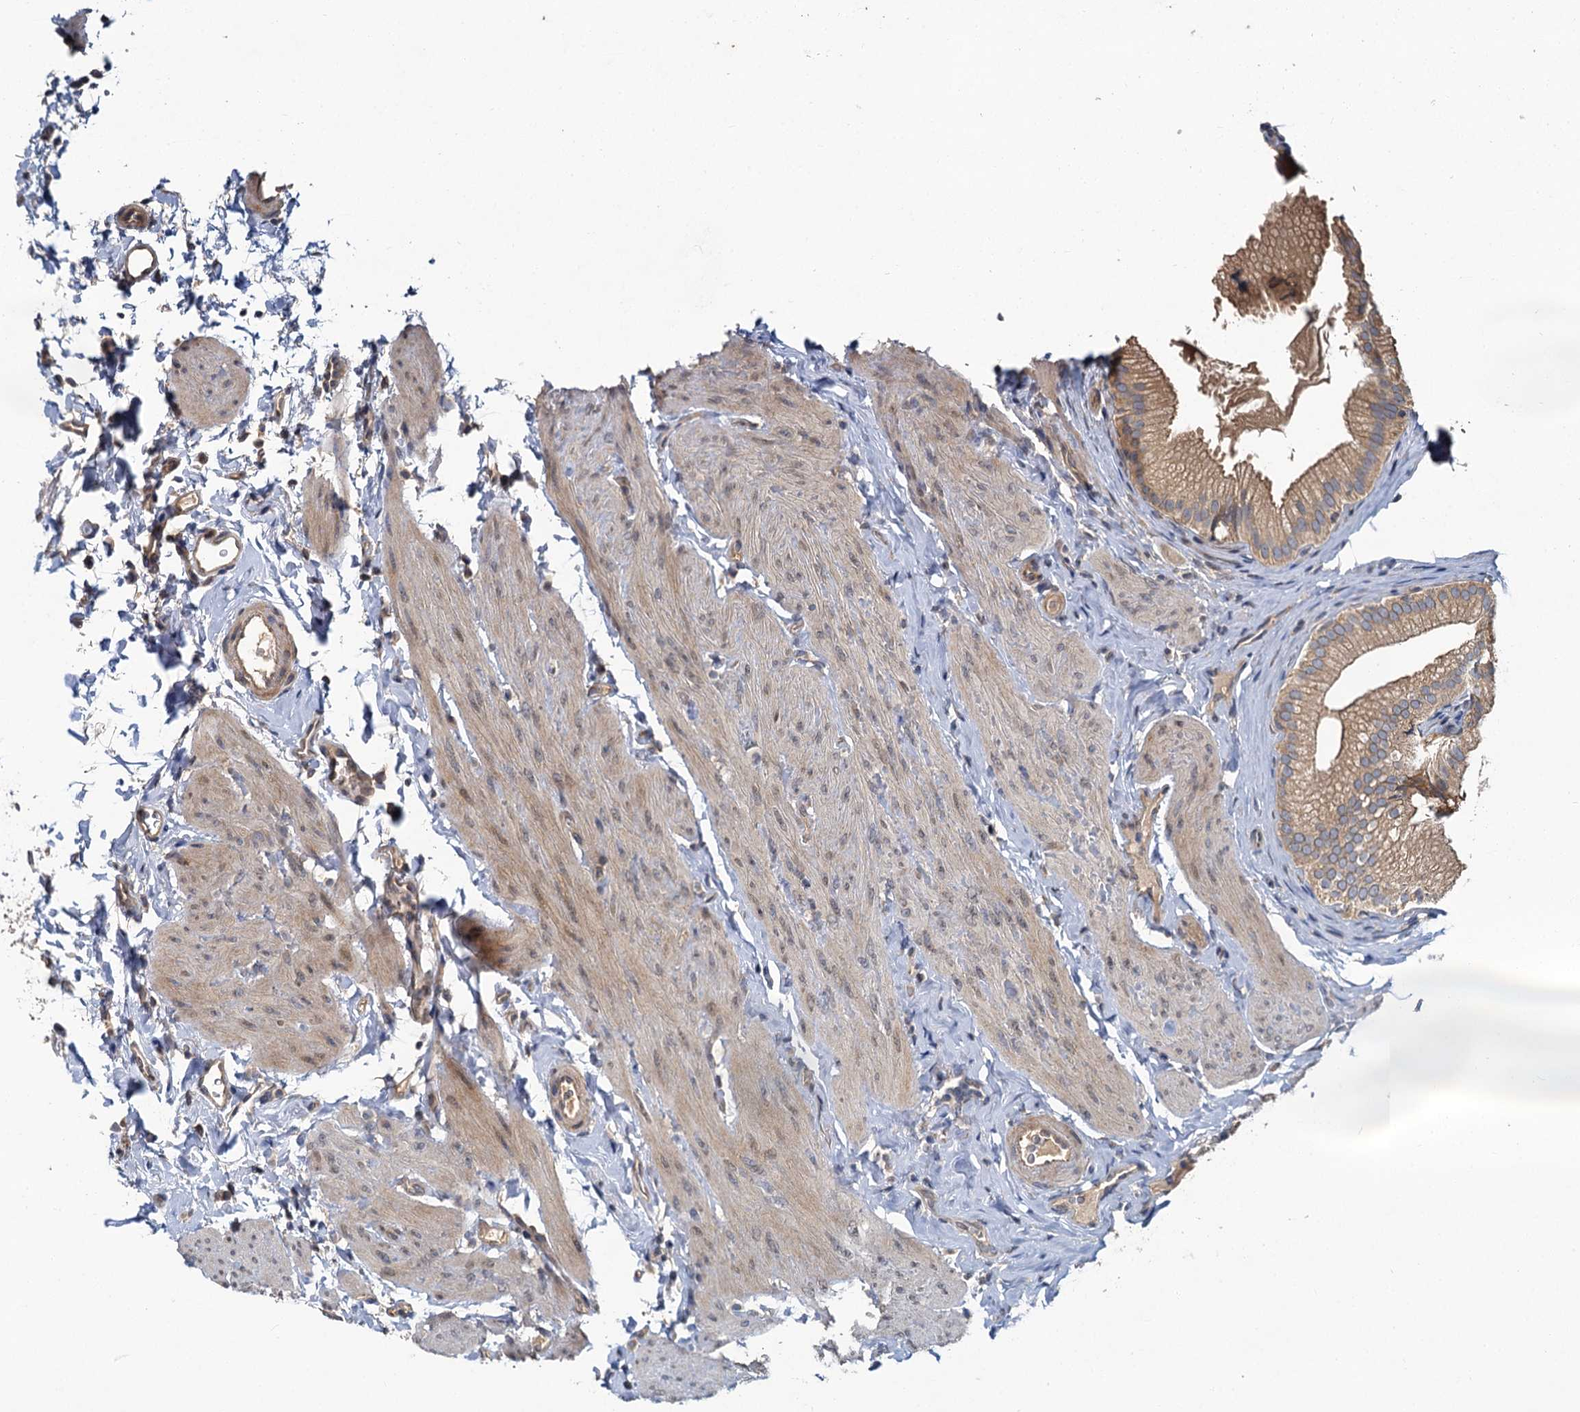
{"staining": {"intensity": "moderate", "quantity": ">75%", "location": "cytoplasmic/membranous"}, "tissue": "gallbladder", "cell_type": "Glandular cells", "image_type": "normal", "snomed": [{"axis": "morphology", "description": "Normal tissue, NOS"}, {"axis": "topography", "description": "Gallbladder"}], "caption": "Benign gallbladder demonstrates moderate cytoplasmic/membranous staining in approximately >75% of glandular cells, visualized by immunohistochemistry.", "gene": "ZNF324", "patient": {"sex": "female", "age": 30}}